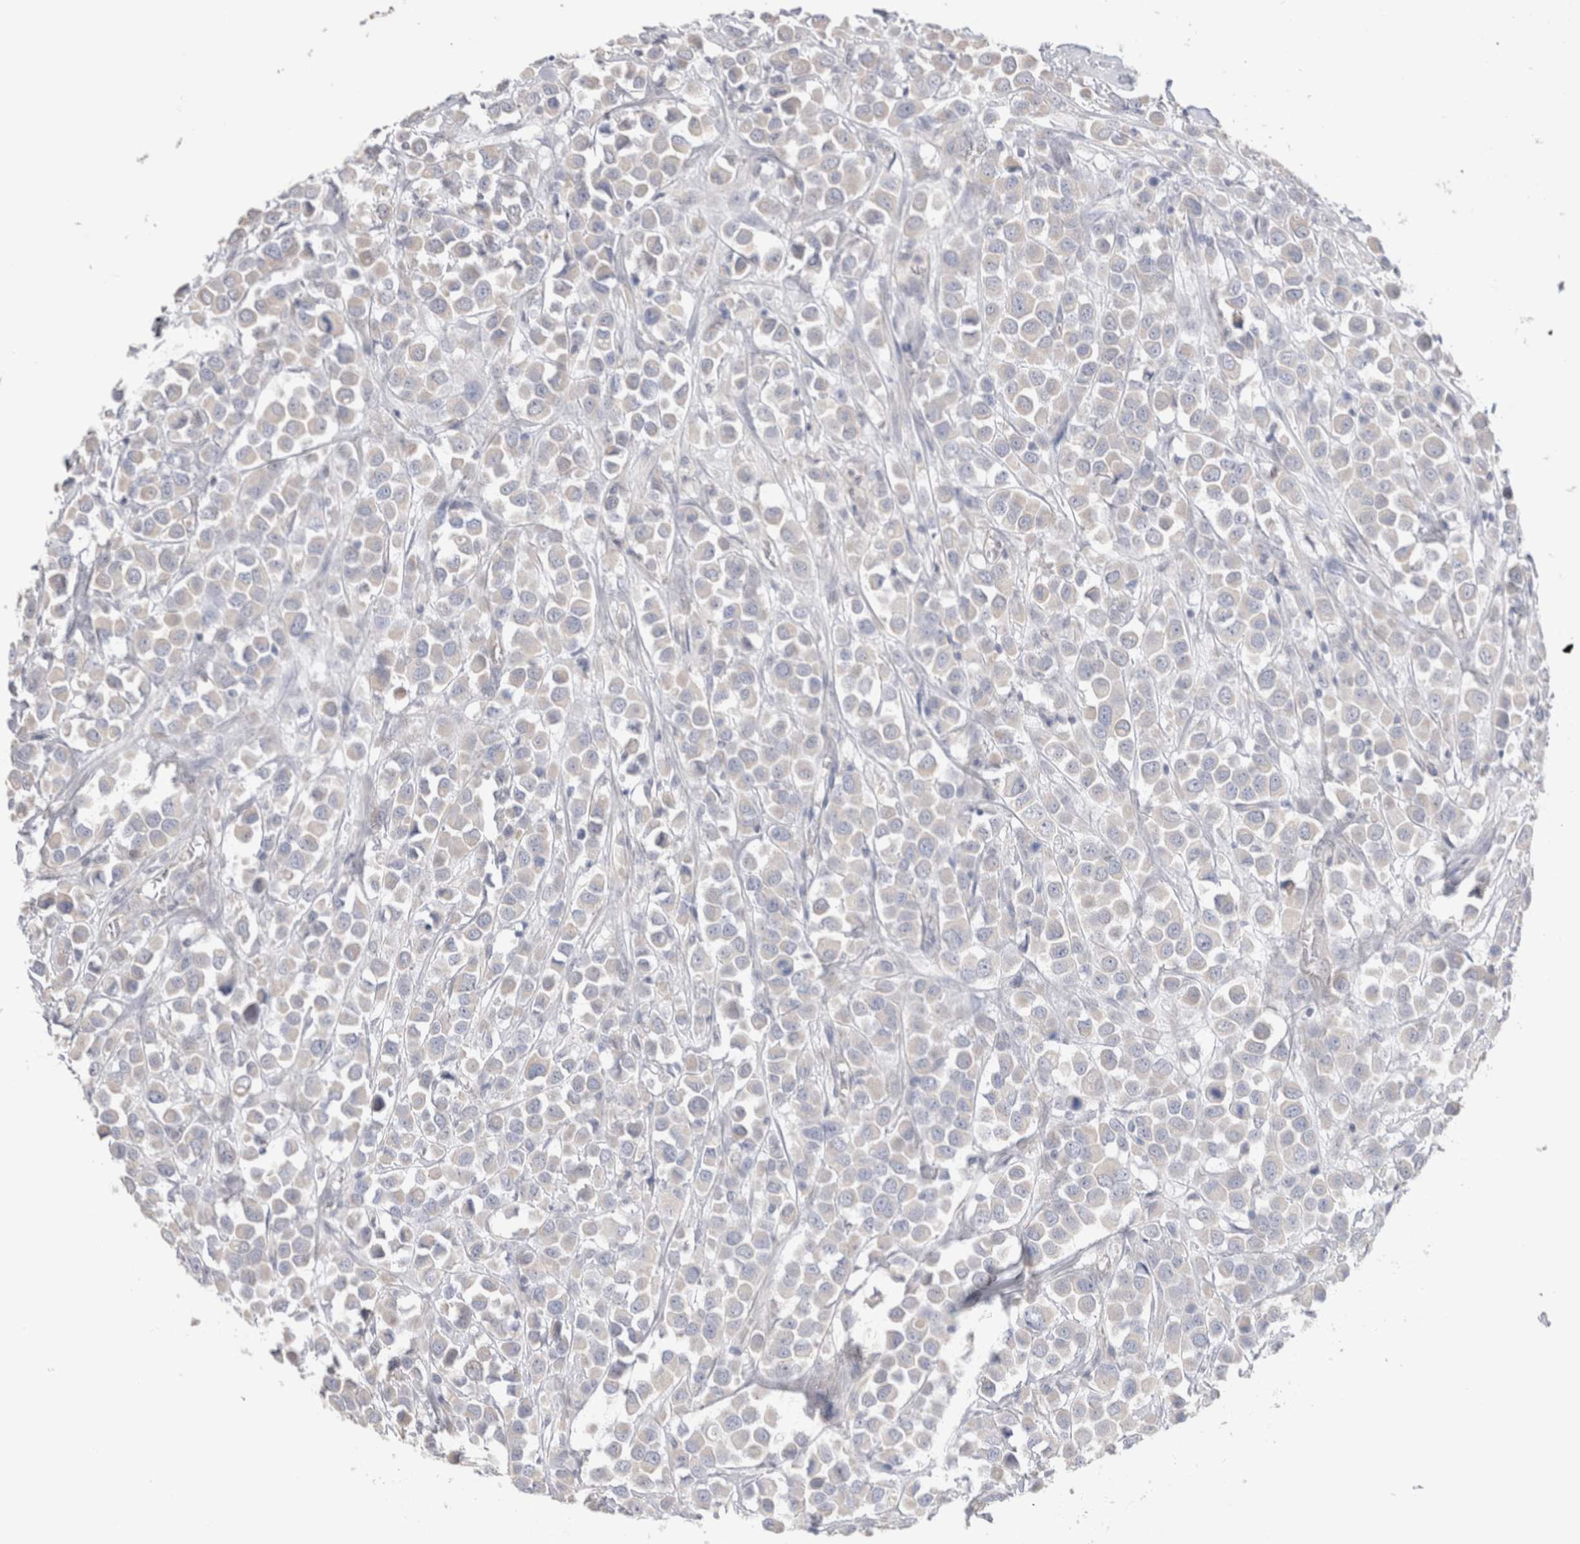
{"staining": {"intensity": "negative", "quantity": "none", "location": "none"}, "tissue": "breast cancer", "cell_type": "Tumor cells", "image_type": "cancer", "snomed": [{"axis": "morphology", "description": "Duct carcinoma"}, {"axis": "topography", "description": "Breast"}], "caption": "Breast cancer (intraductal carcinoma) was stained to show a protein in brown. There is no significant staining in tumor cells. The staining was performed using DAB to visualize the protein expression in brown, while the nuclei were stained in blue with hematoxylin (Magnification: 20x).", "gene": "DMD", "patient": {"sex": "female", "age": 61}}